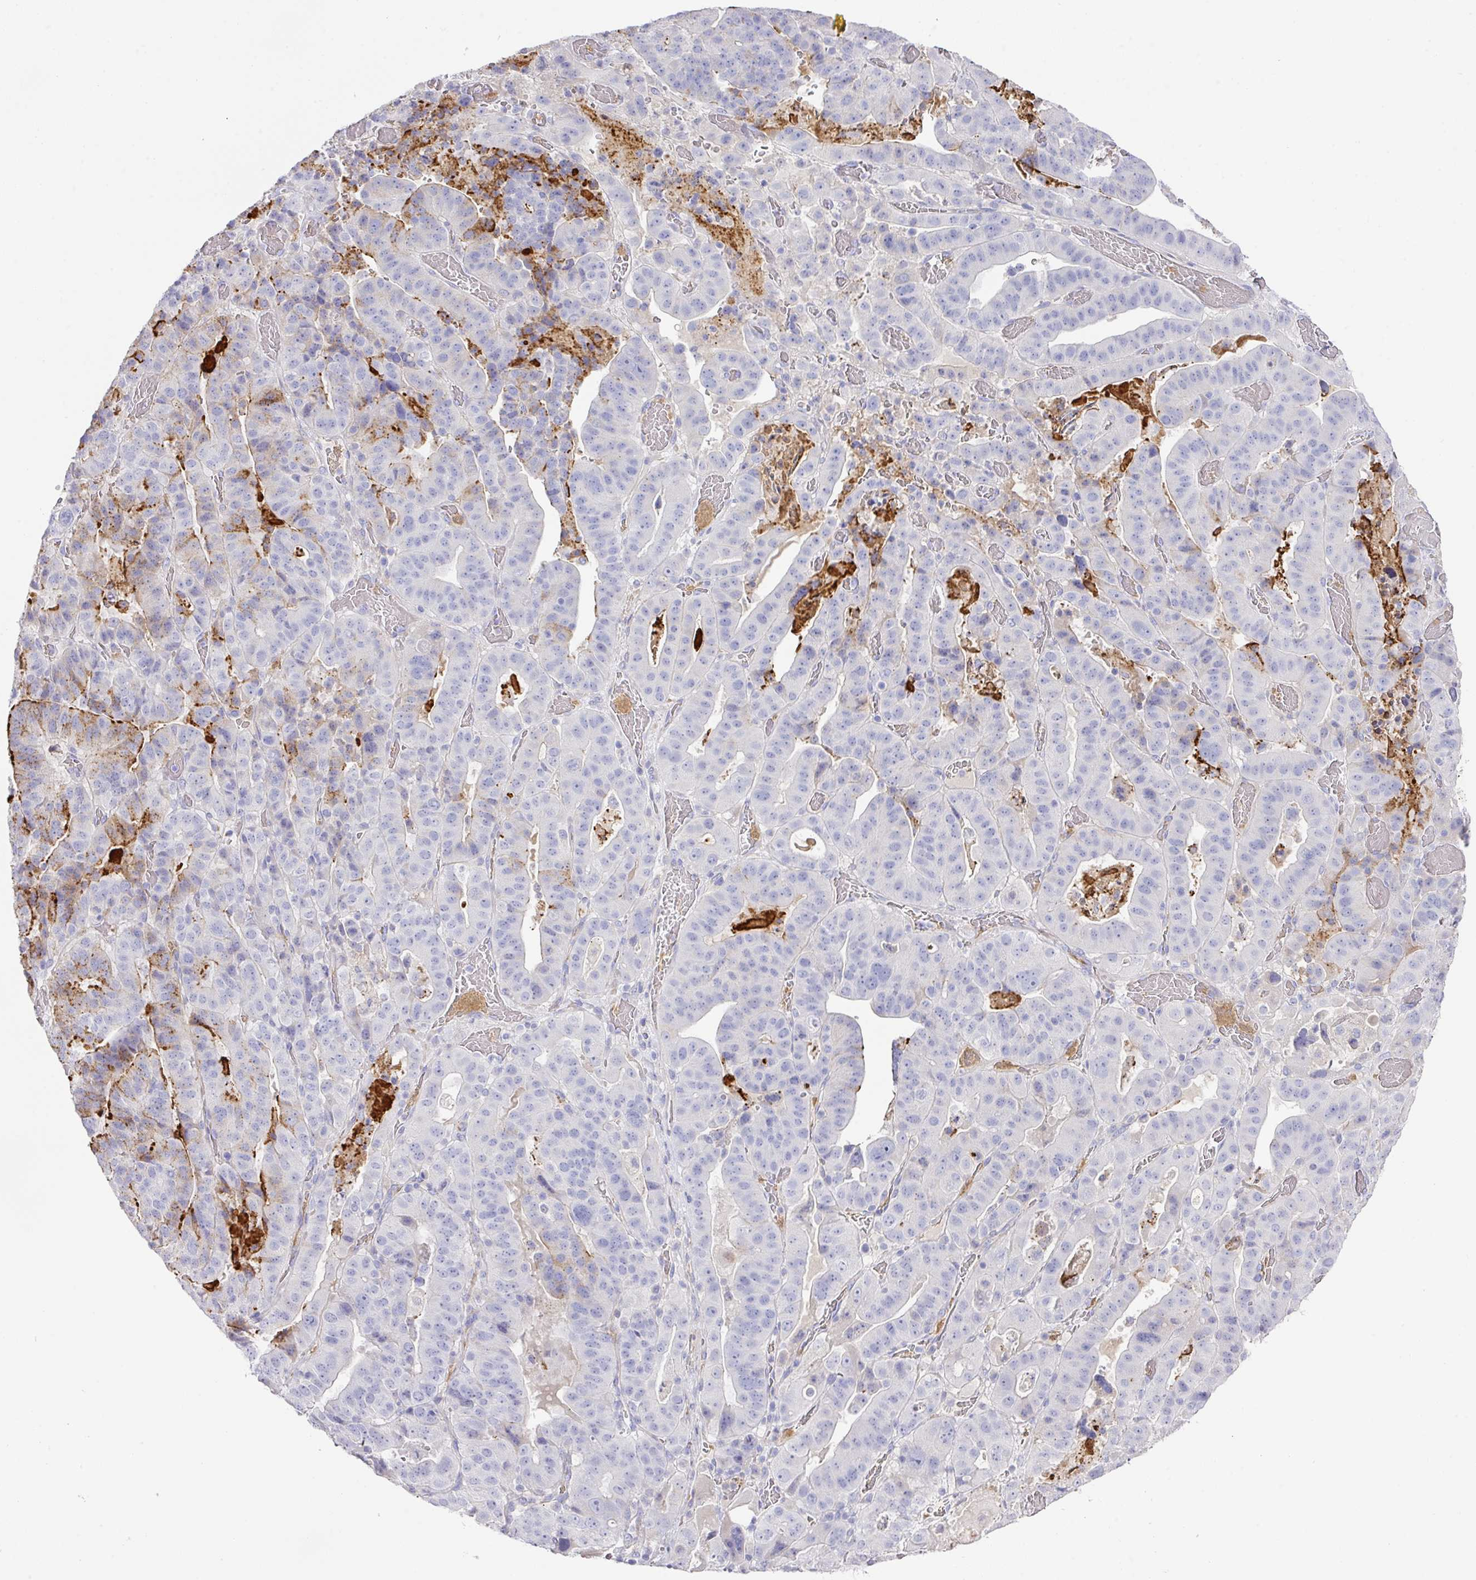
{"staining": {"intensity": "moderate", "quantity": "<25%", "location": "cytoplasmic/membranous"}, "tissue": "stomach cancer", "cell_type": "Tumor cells", "image_type": "cancer", "snomed": [{"axis": "morphology", "description": "Adenocarcinoma, NOS"}, {"axis": "topography", "description": "Stomach"}], "caption": "Tumor cells display low levels of moderate cytoplasmic/membranous expression in about <25% of cells in human adenocarcinoma (stomach).", "gene": "TARM1", "patient": {"sex": "male", "age": 48}}